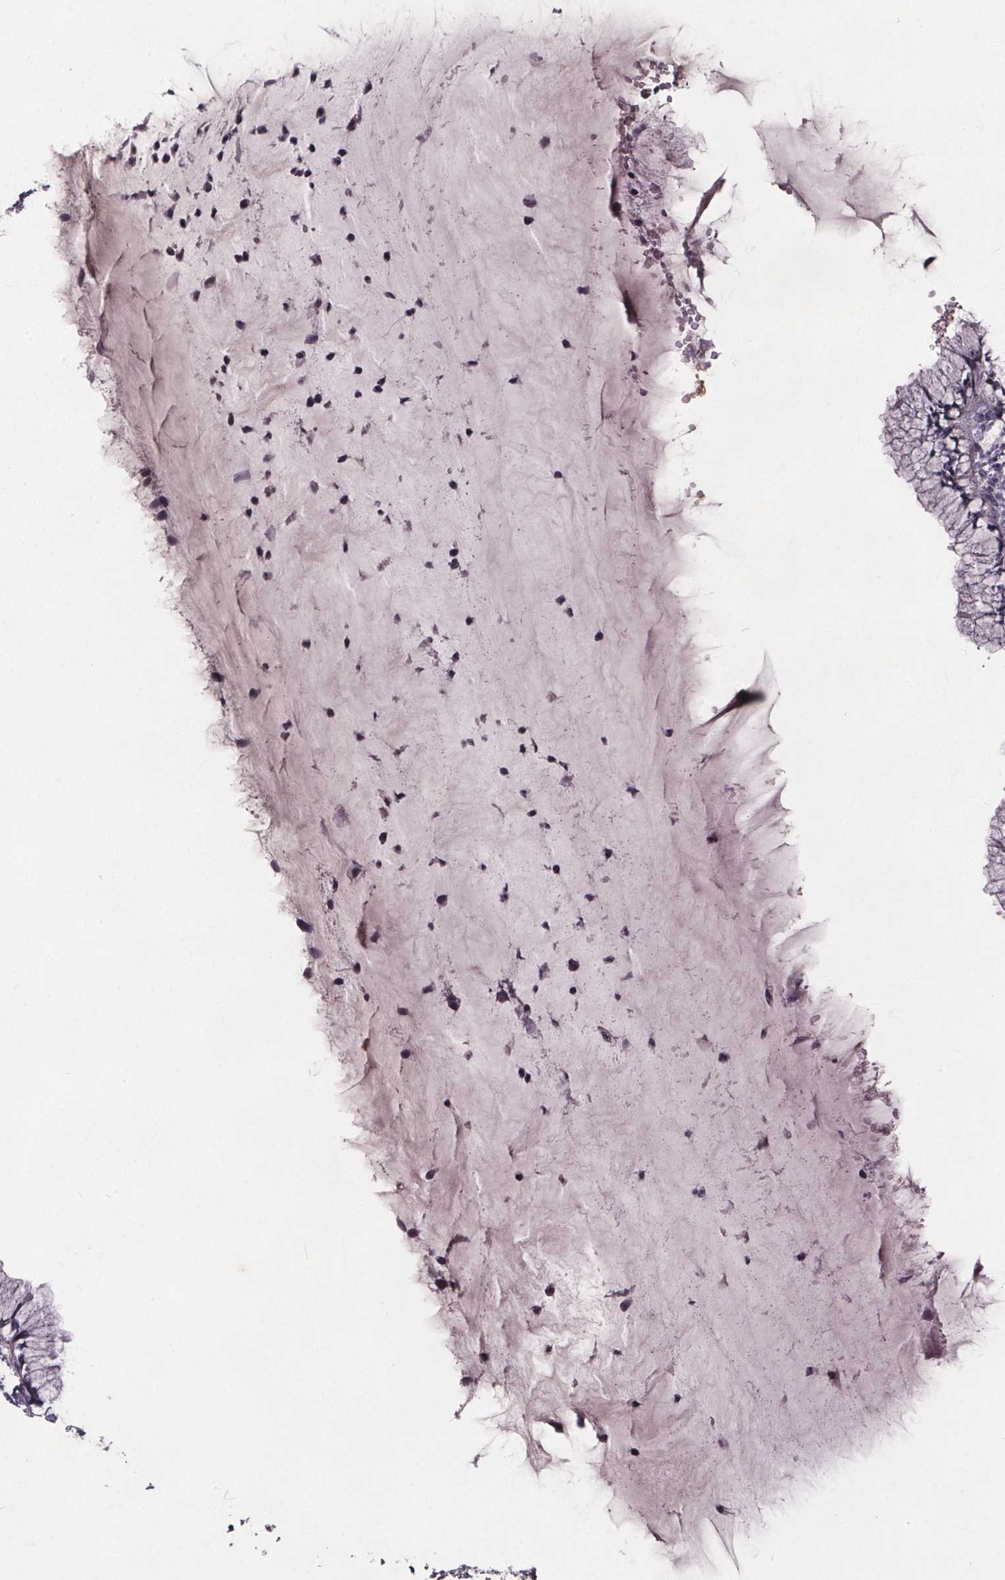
{"staining": {"intensity": "negative", "quantity": "none", "location": "none"}, "tissue": "cervix", "cell_type": "Glandular cells", "image_type": "normal", "snomed": [{"axis": "morphology", "description": "Normal tissue, NOS"}, {"axis": "topography", "description": "Cervix"}], "caption": "A high-resolution photomicrograph shows IHC staining of normal cervix, which exhibits no significant positivity in glandular cells. (Brightfield microscopy of DAB (3,3'-diaminobenzidine) immunohistochemistry (IHC) at high magnification).", "gene": "FAM181B", "patient": {"sex": "female", "age": 37}}